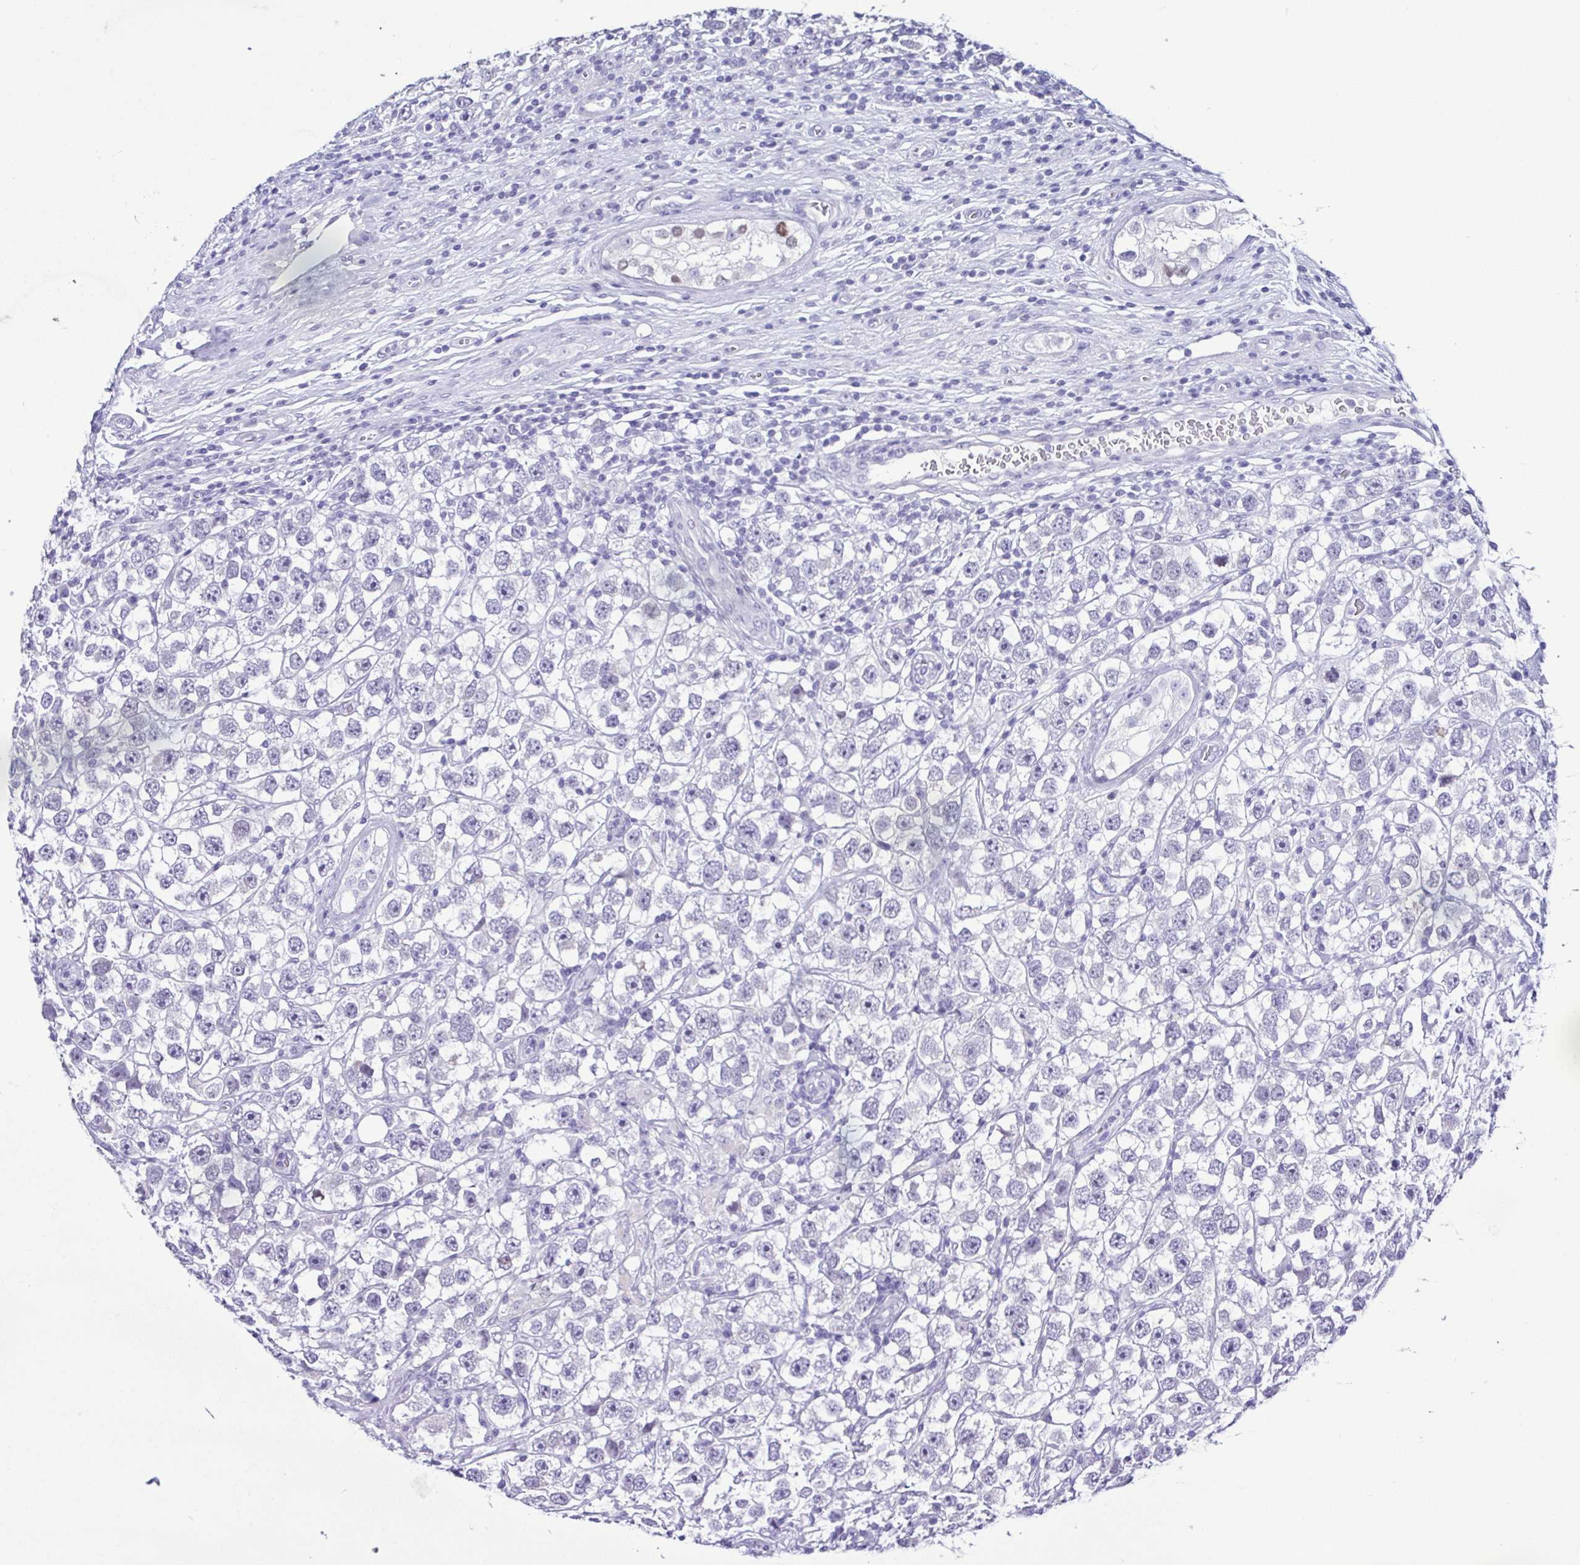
{"staining": {"intensity": "negative", "quantity": "none", "location": "none"}, "tissue": "testis cancer", "cell_type": "Tumor cells", "image_type": "cancer", "snomed": [{"axis": "morphology", "description": "Seminoma, NOS"}, {"axis": "topography", "description": "Testis"}], "caption": "DAB immunohistochemical staining of human testis cancer (seminoma) demonstrates no significant positivity in tumor cells. (DAB IHC visualized using brightfield microscopy, high magnification).", "gene": "SPATA16", "patient": {"sex": "male", "age": 26}}